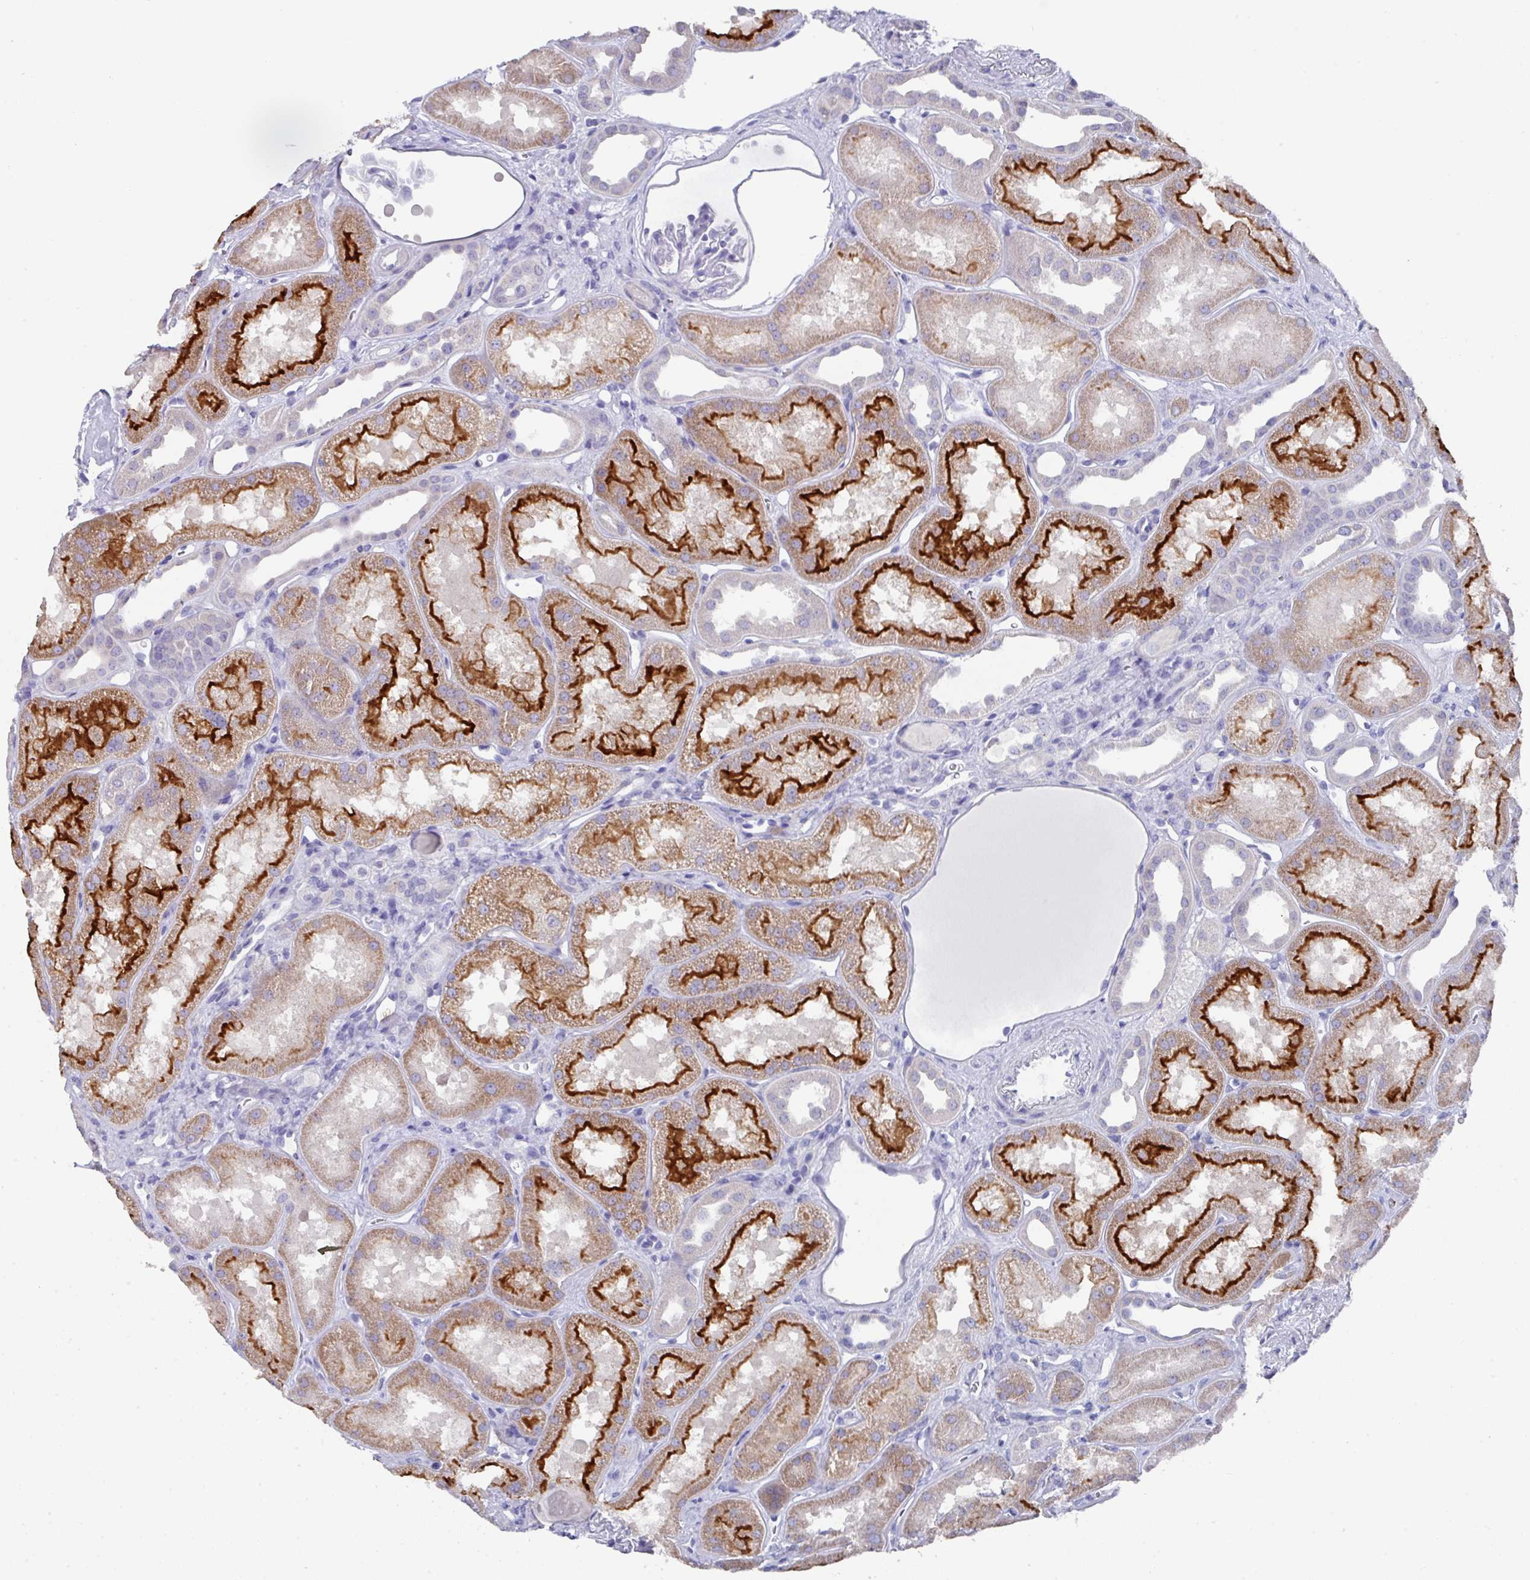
{"staining": {"intensity": "negative", "quantity": "none", "location": "none"}, "tissue": "kidney", "cell_type": "Cells in glomeruli", "image_type": "normal", "snomed": [{"axis": "morphology", "description": "Normal tissue, NOS"}, {"axis": "topography", "description": "Kidney"}], "caption": "This is an IHC image of normal kidney. There is no expression in cells in glomeruli.", "gene": "DAZ1", "patient": {"sex": "male", "age": 61}}